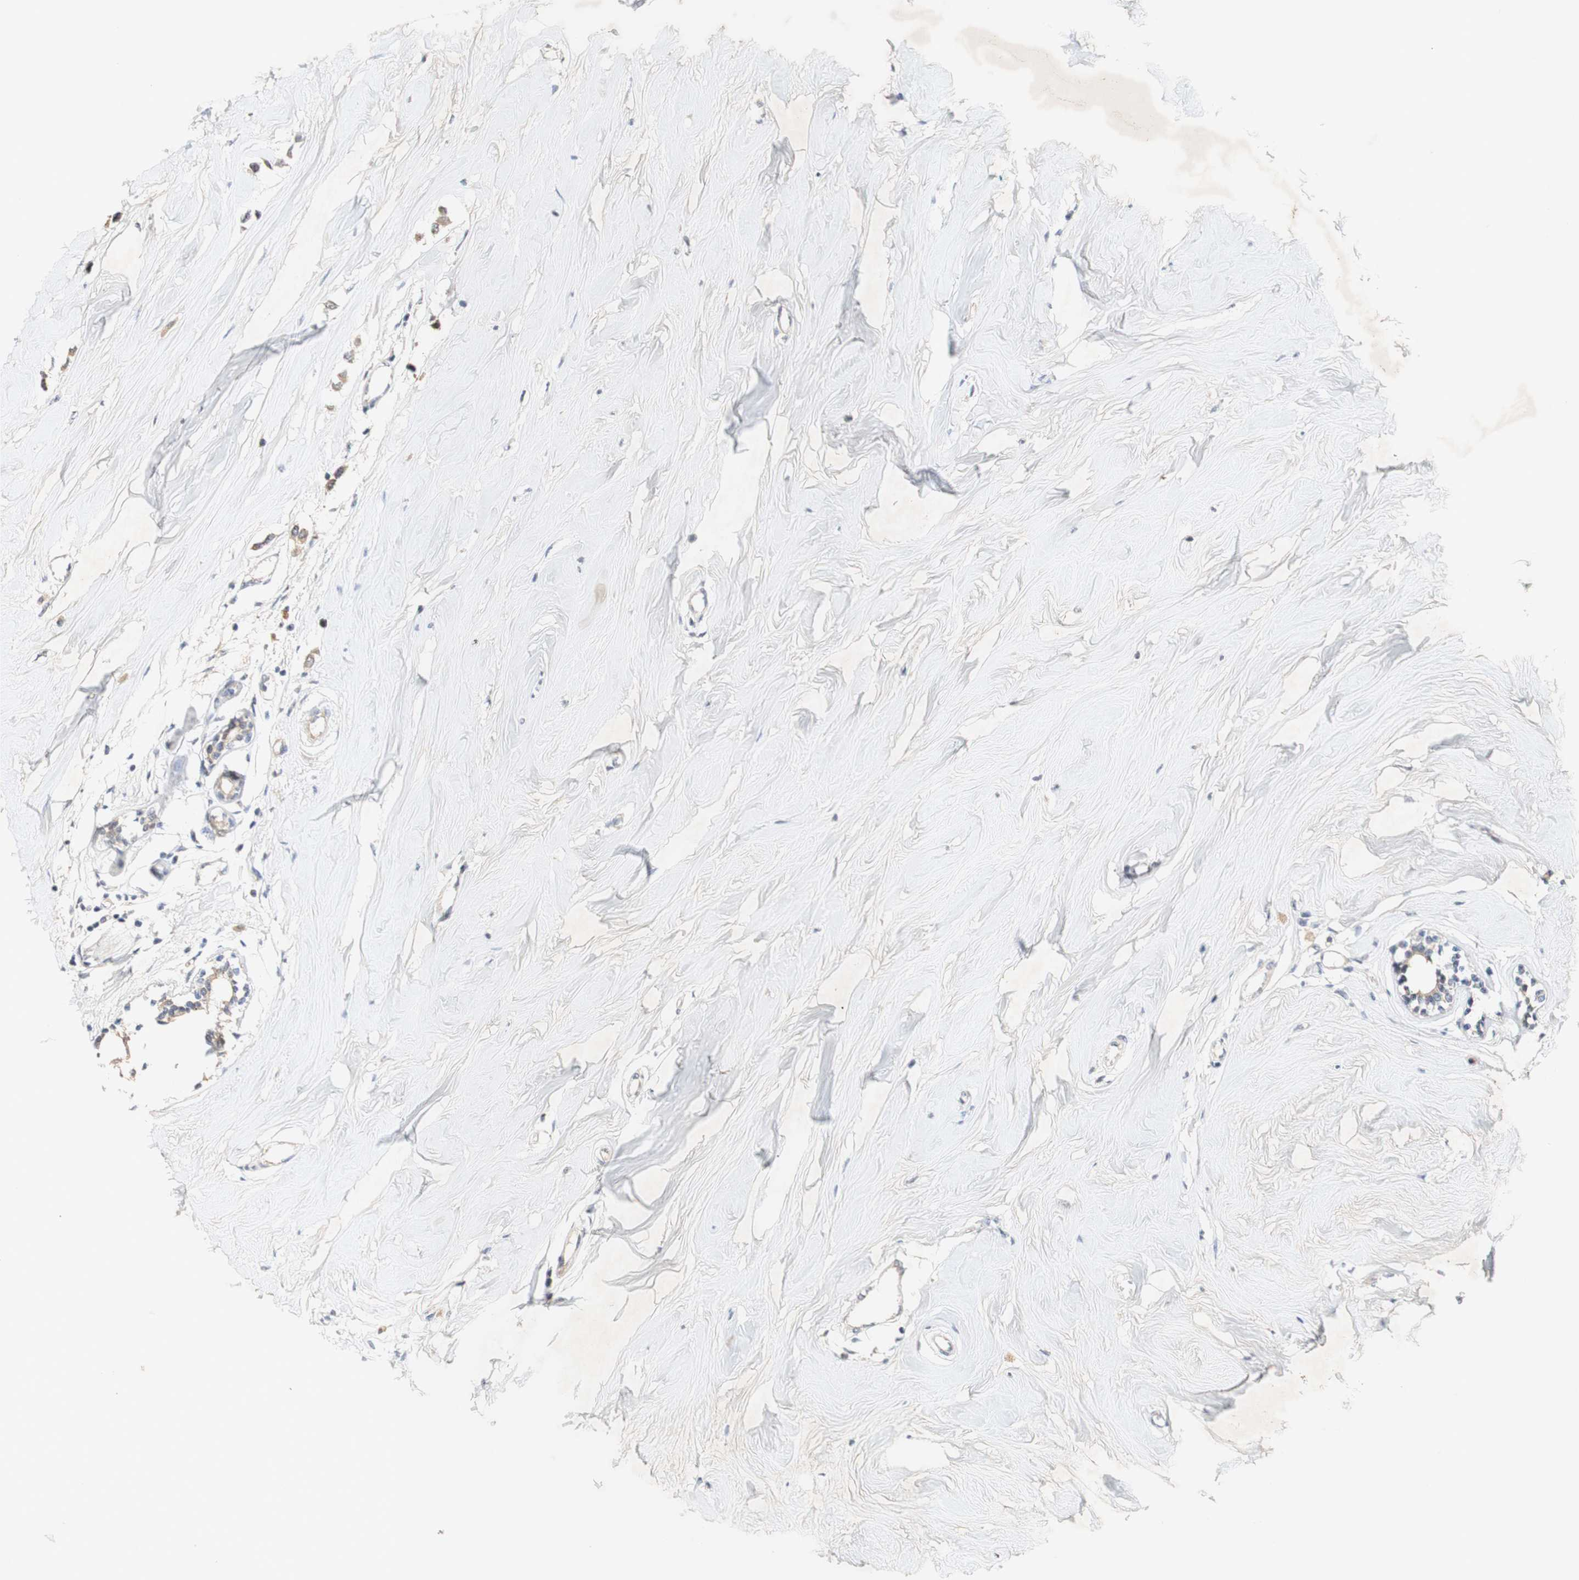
{"staining": {"intensity": "weak", "quantity": ">75%", "location": "cytoplasmic/membranous"}, "tissue": "breast cancer", "cell_type": "Tumor cells", "image_type": "cancer", "snomed": [{"axis": "morphology", "description": "Lobular carcinoma"}, {"axis": "topography", "description": "Breast"}], "caption": "There is low levels of weak cytoplasmic/membranous expression in tumor cells of breast lobular carcinoma, as demonstrated by immunohistochemical staining (brown color).", "gene": "PIN1", "patient": {"sex": "female", "age": 51}}